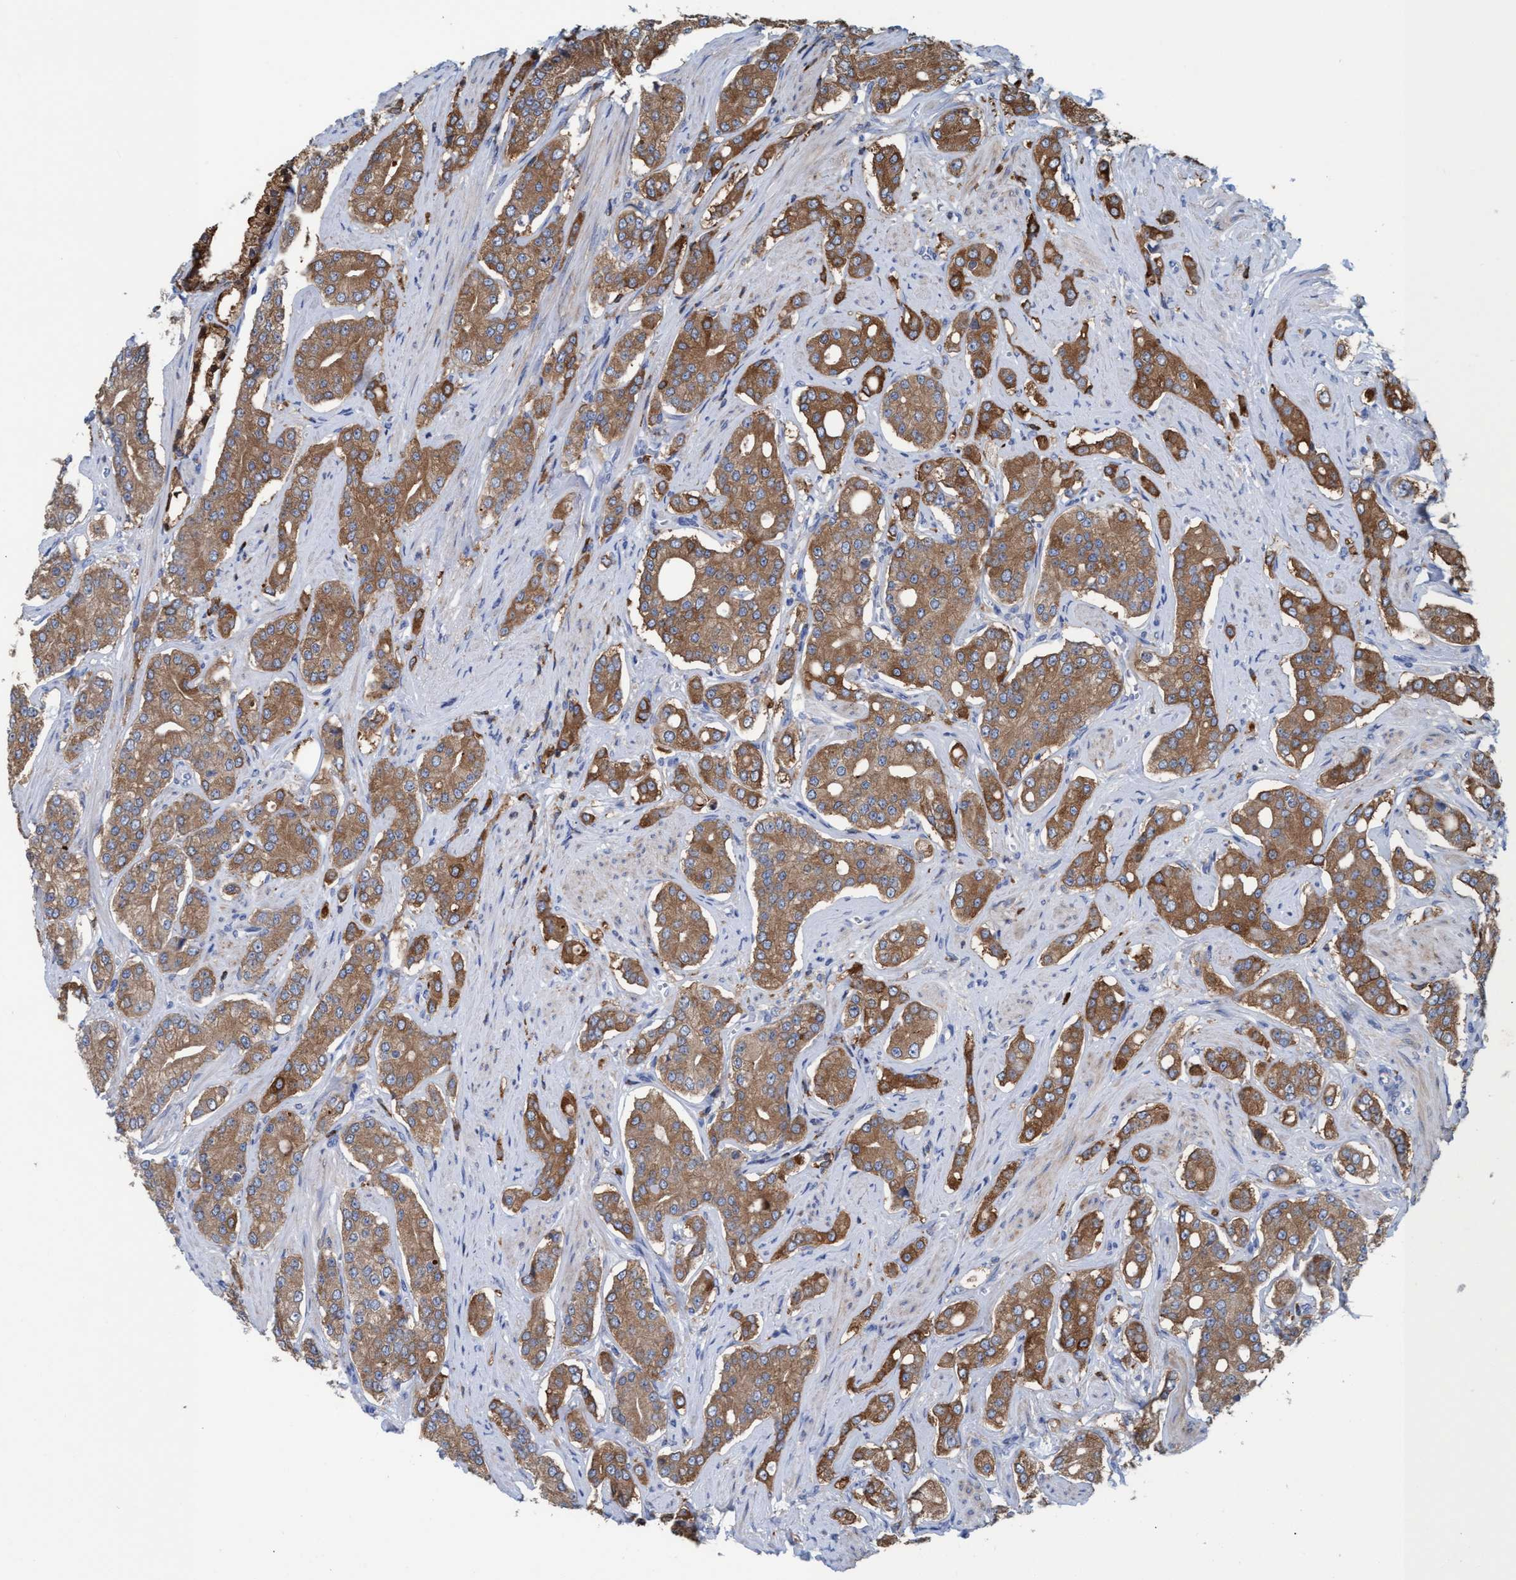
{"staining": {"intensity": "moderate", "quantity": ">75%", "location": "cytoplasmic/membranous"}, "tissue": "prostate cancer", "cell_type": "Tumor cells", "image_type": "cancer", "snomed": [{"axis": "morphology", "description": "Adenocarcinoma, High grade"}, {"axis": "topography", "description": "Prostate"}], "caption": "This image exhibits immunohistochemistry staining of human adenocarcinoma (high-grade) (prostate), with medium moderate cytoplasmic/membranous staining in about >75% of tumor cells.", "gene": "EZR", "patient": {"sex": "male", "age": 71}}